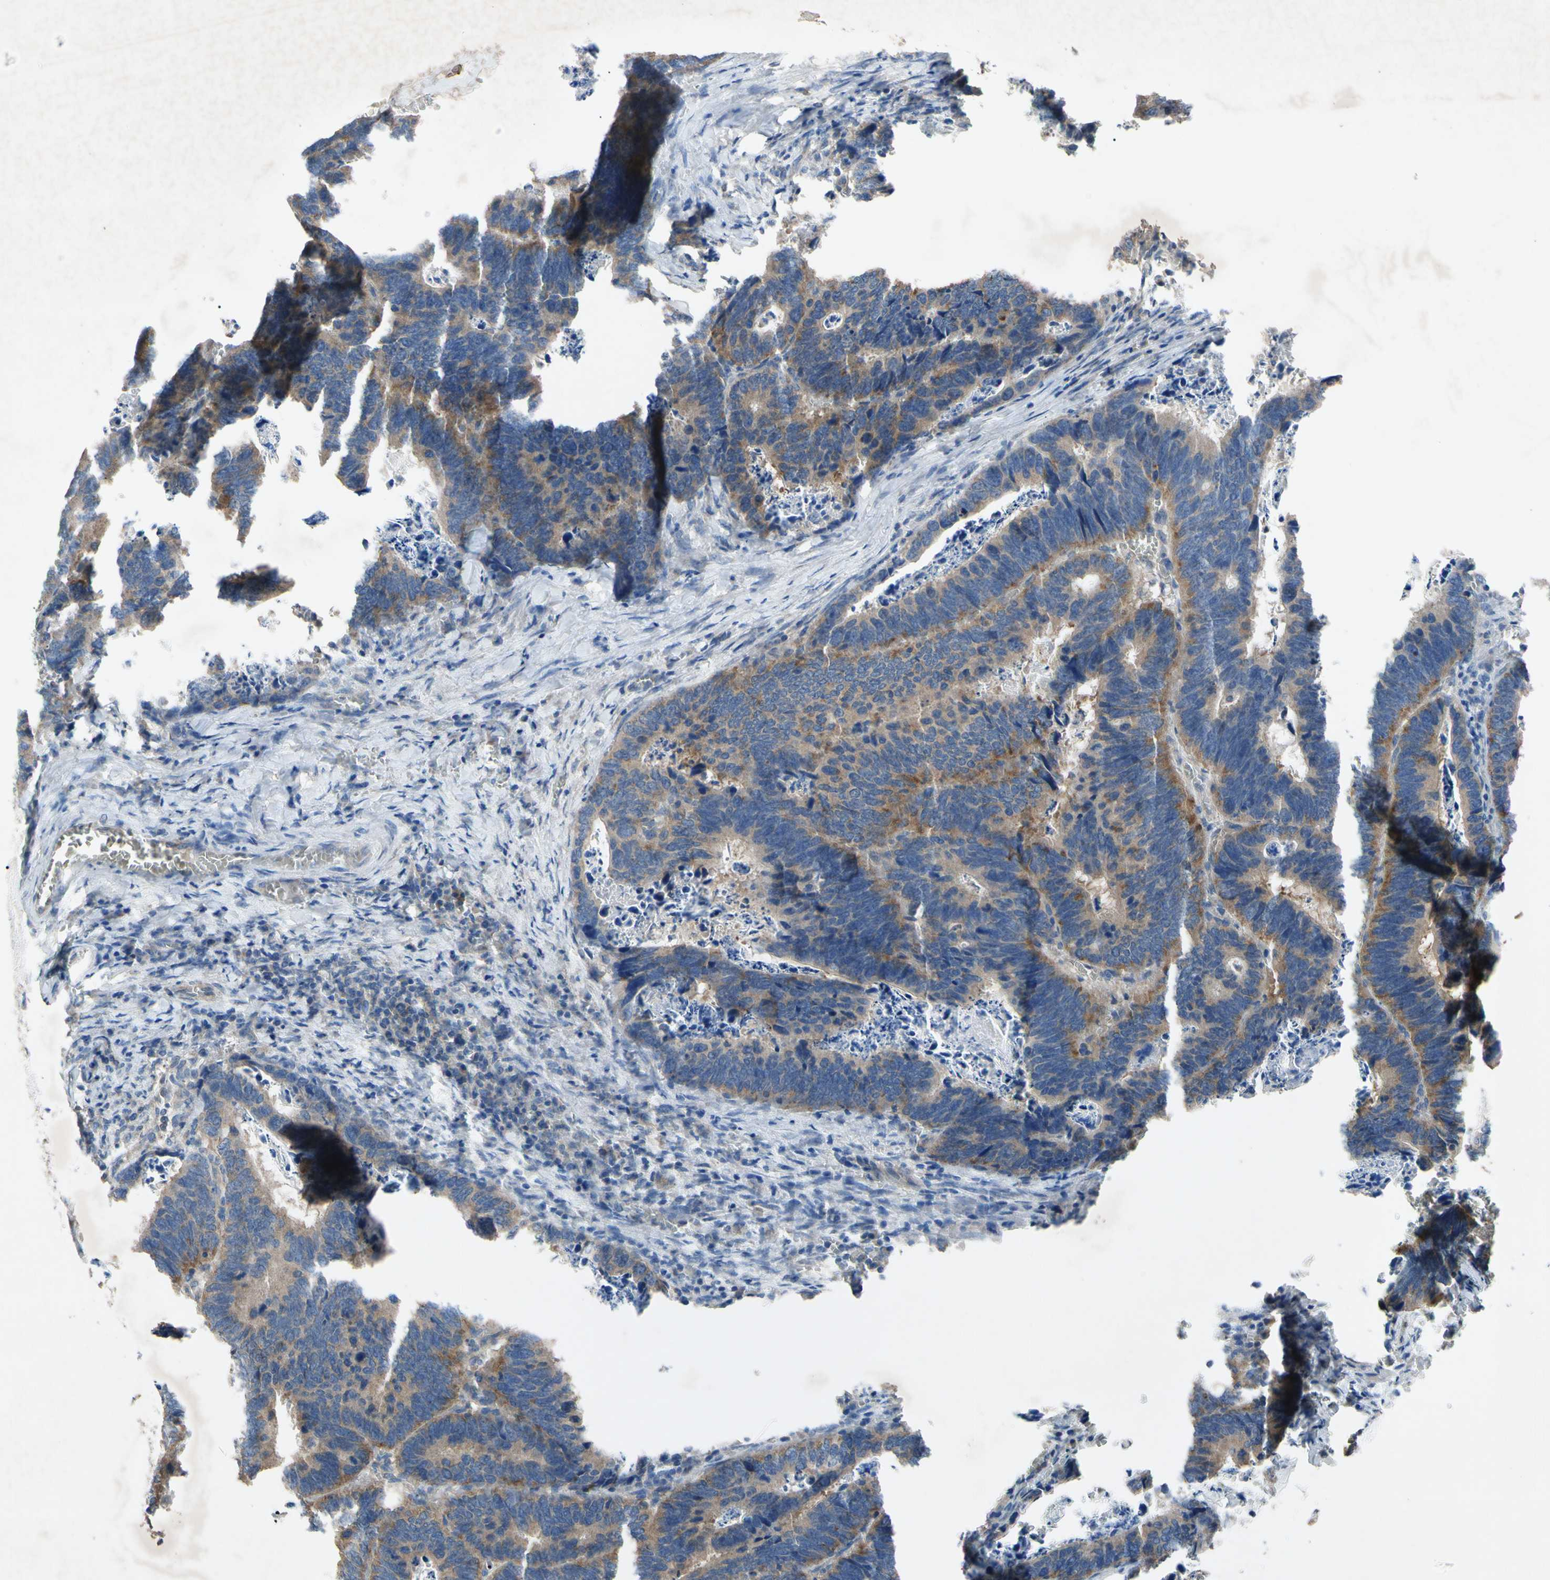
{"staining": {"intensity": "moderate", "quantity": ">75%", "location": "cytoplasmic/membranous"}, "tissue": "colorectal cancer", "cell_type": "Tumor cells", "image_type": "cancer", "snomed": [{"axis": "morphology", "description": "Adenocarcinoma, NOS"}, {"axis": "topography", "description": "Colon"}], "caption": "A brown stain labels moderate cytoplasmic/membranous staining of a protein in colorectal adenocarcinoma tumor cells.", "gene": "HILPDA", "patient": {"sex": "male", "age": 72}}